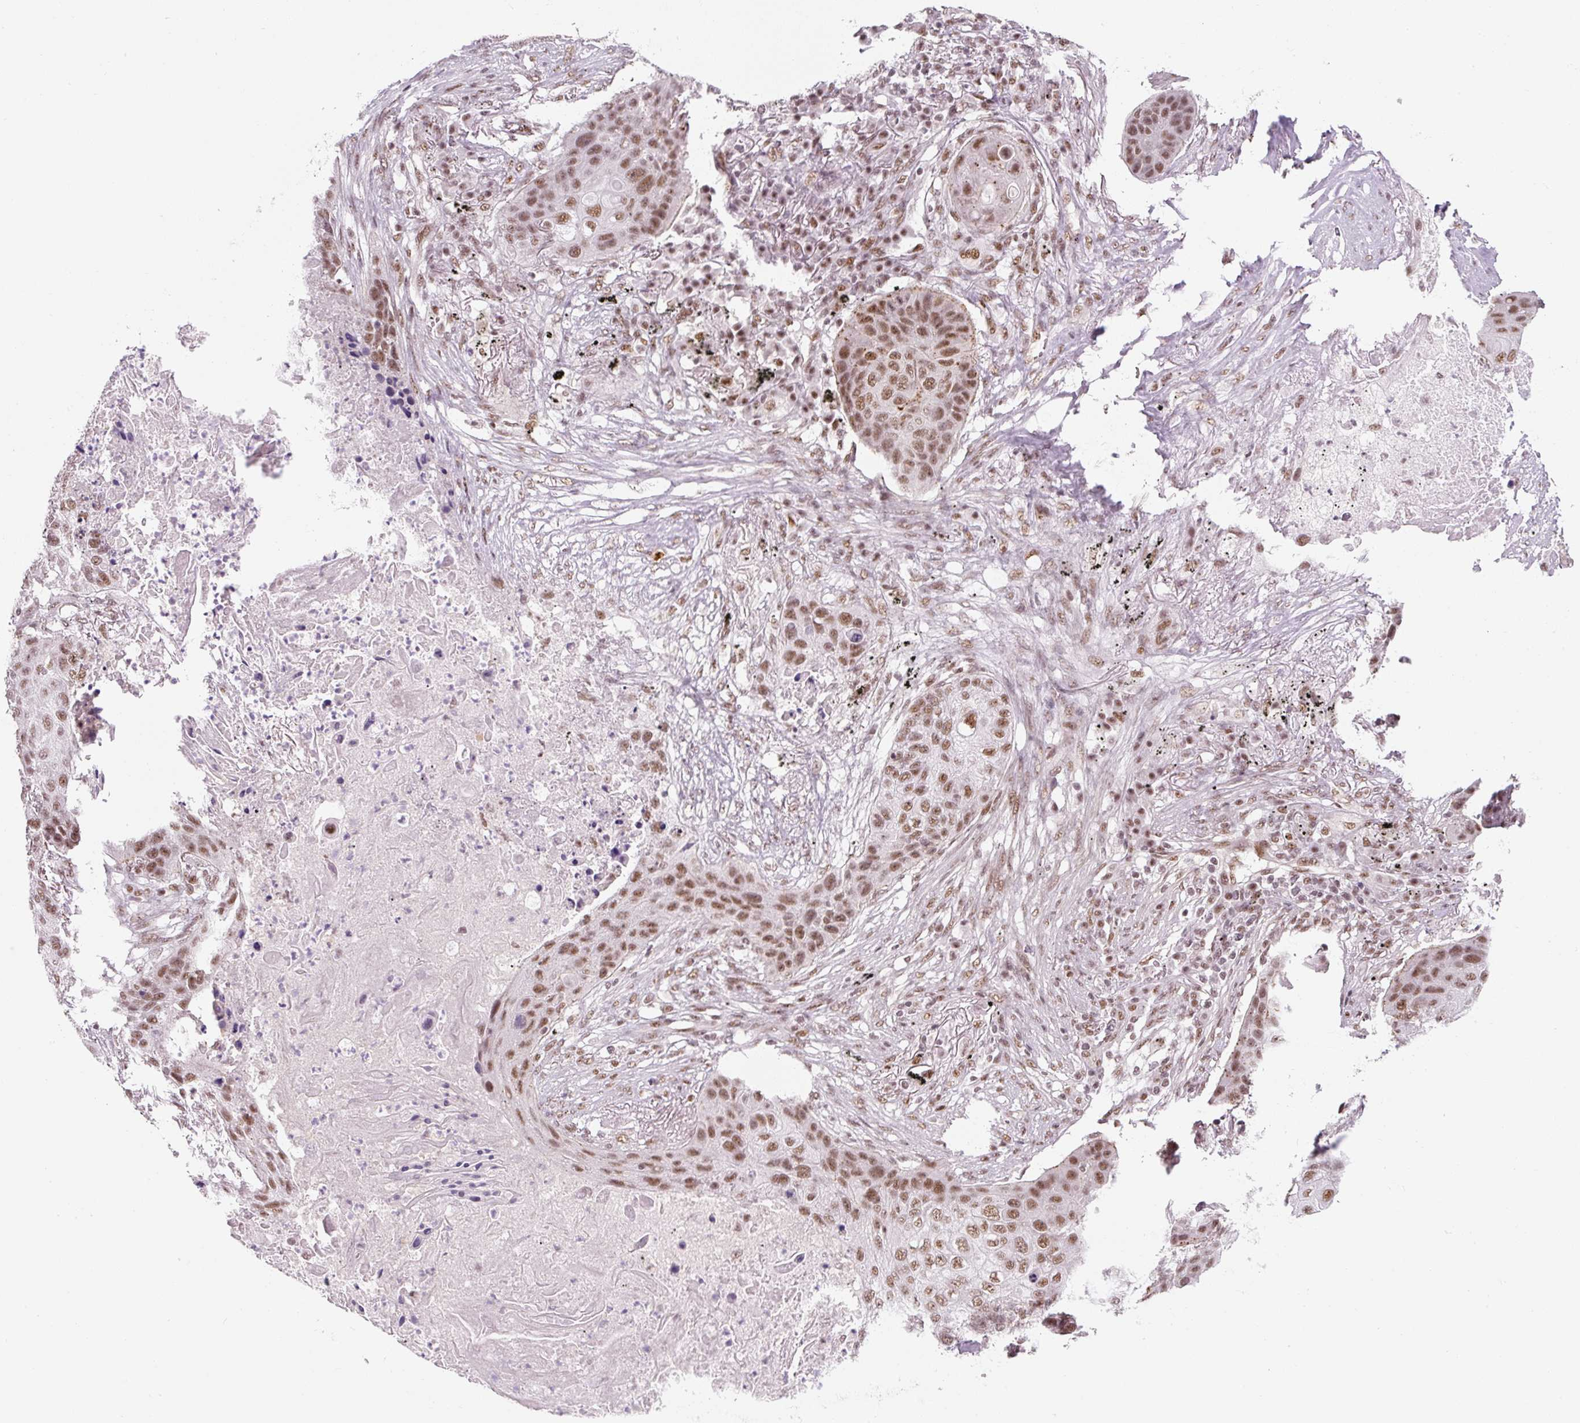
{"staining": {"intensity": "moderate", "quantity": ">75%", "location": "nuclear"}, "tissue": "lung cancer", "cell_type": "Tumor cells", "image_type": "cancer", "snomed": [{"axis": "morphology", "description": "Squamous cell carcinoma, NOS"}, {"axis": "topography", "description": "Lung"}], "caption": "Squamous cell carcinoma (lung) stained with DAB immunohistochemistry (IHC) shows medium levels of moderate nuclear positivity in about >75% of tumor cells.", "gene": "U2AF2", "patient": {"sex": "female", "age": 63}}